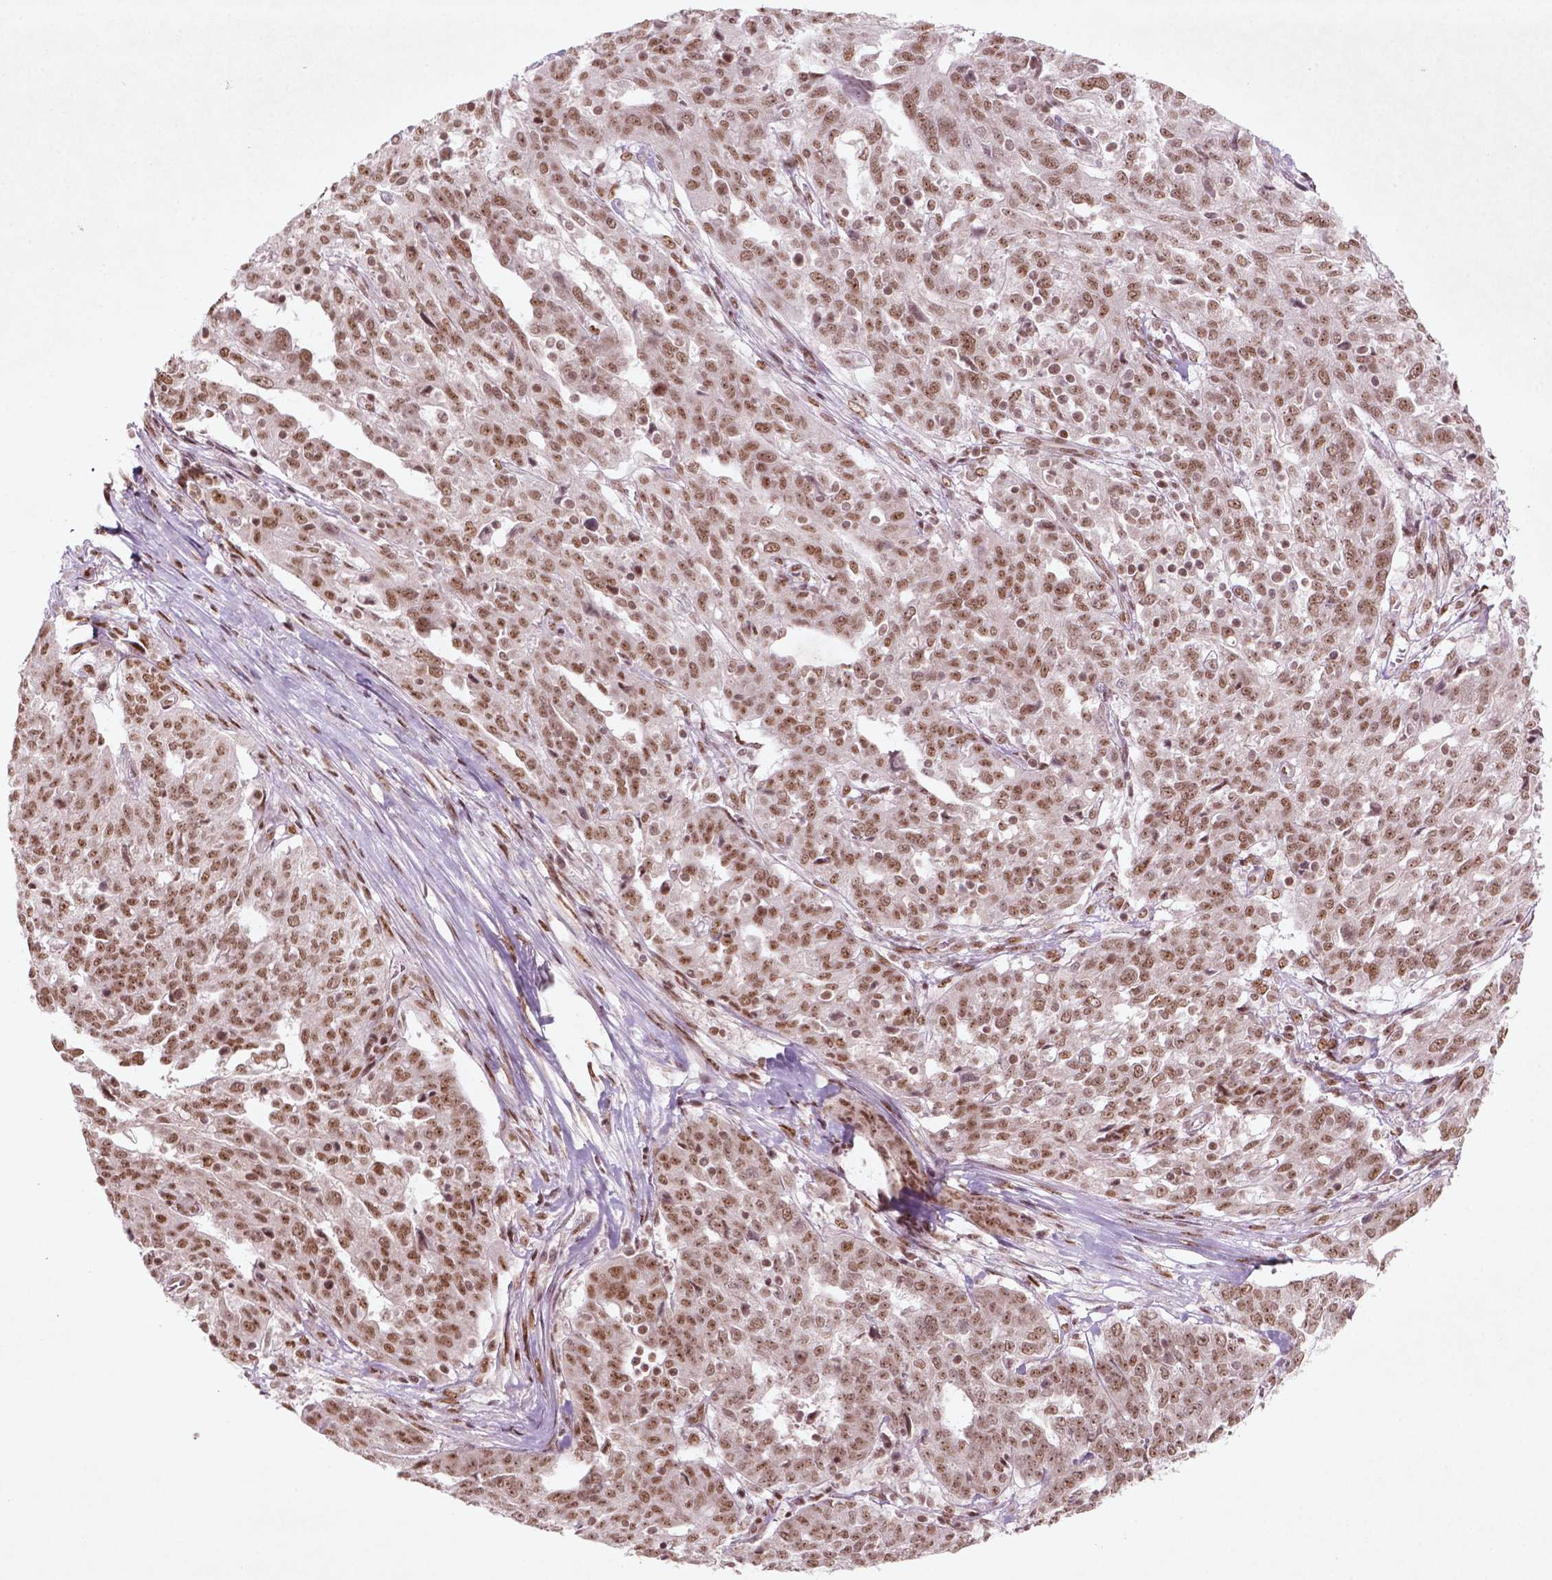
{"staining": {"intensity": "moderate", "quantity": ">75%", "location": "nuclear"}, "tissue": "ovarian cancer", "cell_type": "Tumor cells", "image_type": "cancer", "snomed": [{"axis": "morphology", "description": "Cystadenocarcinoma, serous, NOS"}, {"axis": "topography", "description": "Ovary"}], "caption": "Brown immunohistochemical staining in human ovarian serous cystadenocarcinoma shows moderate nuclear staining in approximately >75% of tumor cells. Immunohistochemistry stains the protein of interest in brown and the nuclei are stained blue.", "gene": "HMG20B", "patient": {"sex": "female", "age": 67}}